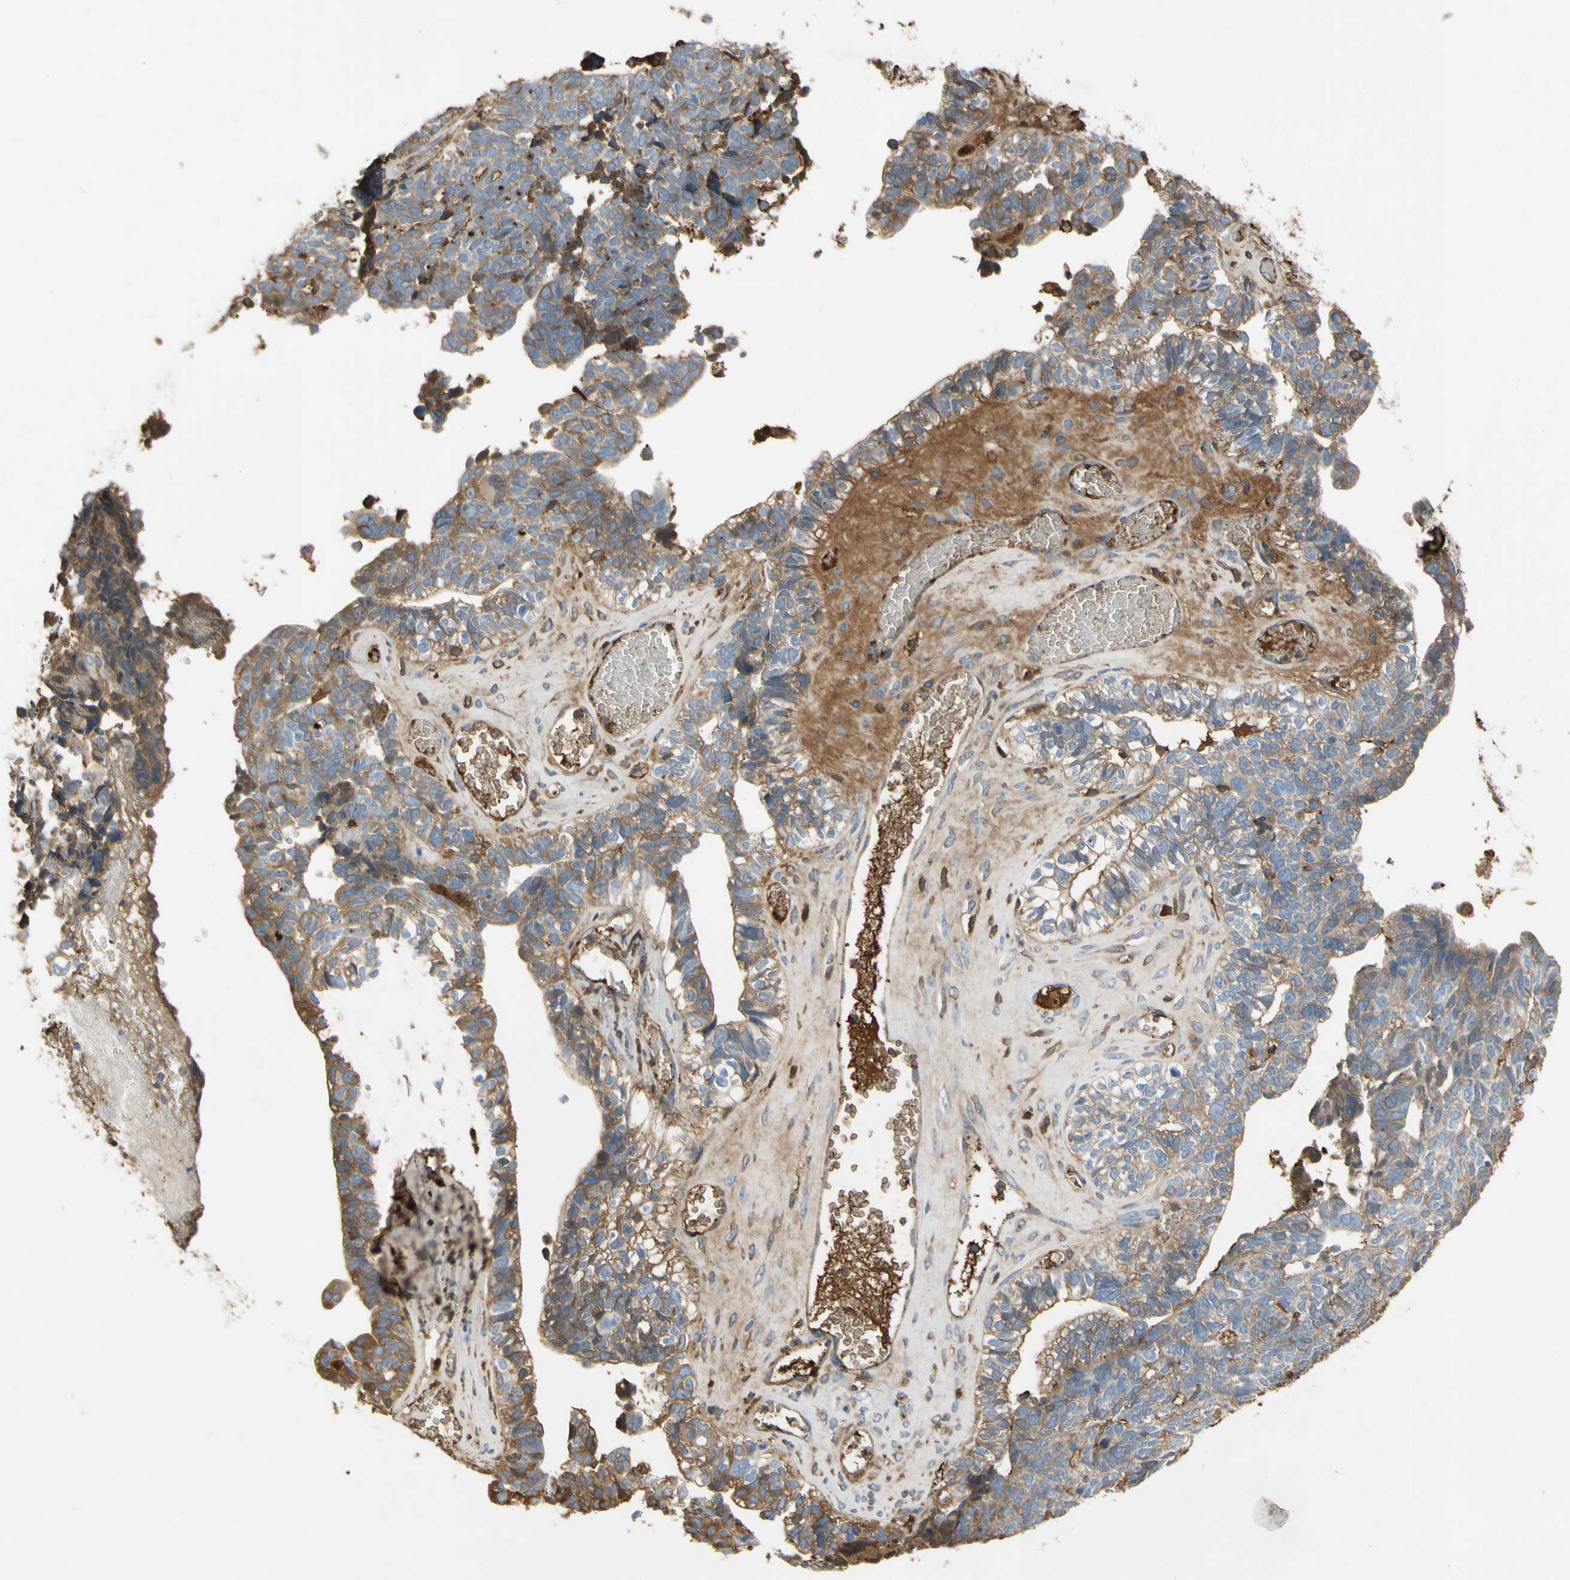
{"staining": {"intensity": "moderate", "quantity": "25%-75%", "location": "cytoplasmic/membranous"}, "tissue": "ovarian cancer", "cell_type": "Tumor cells", "image_type": "cancer", "snomed": [{"axis": "morphology", "description": "Cystadenocarcinoma, serous, NOS"}, {"axis": "topography", "description": "Ovary"}], "caption": "Human ovarian cancer stained with a protein marker reveals moderate staining in tumor cells.", "gene": "TIMP2", "patient": {"sex": "female", "age": 79}}